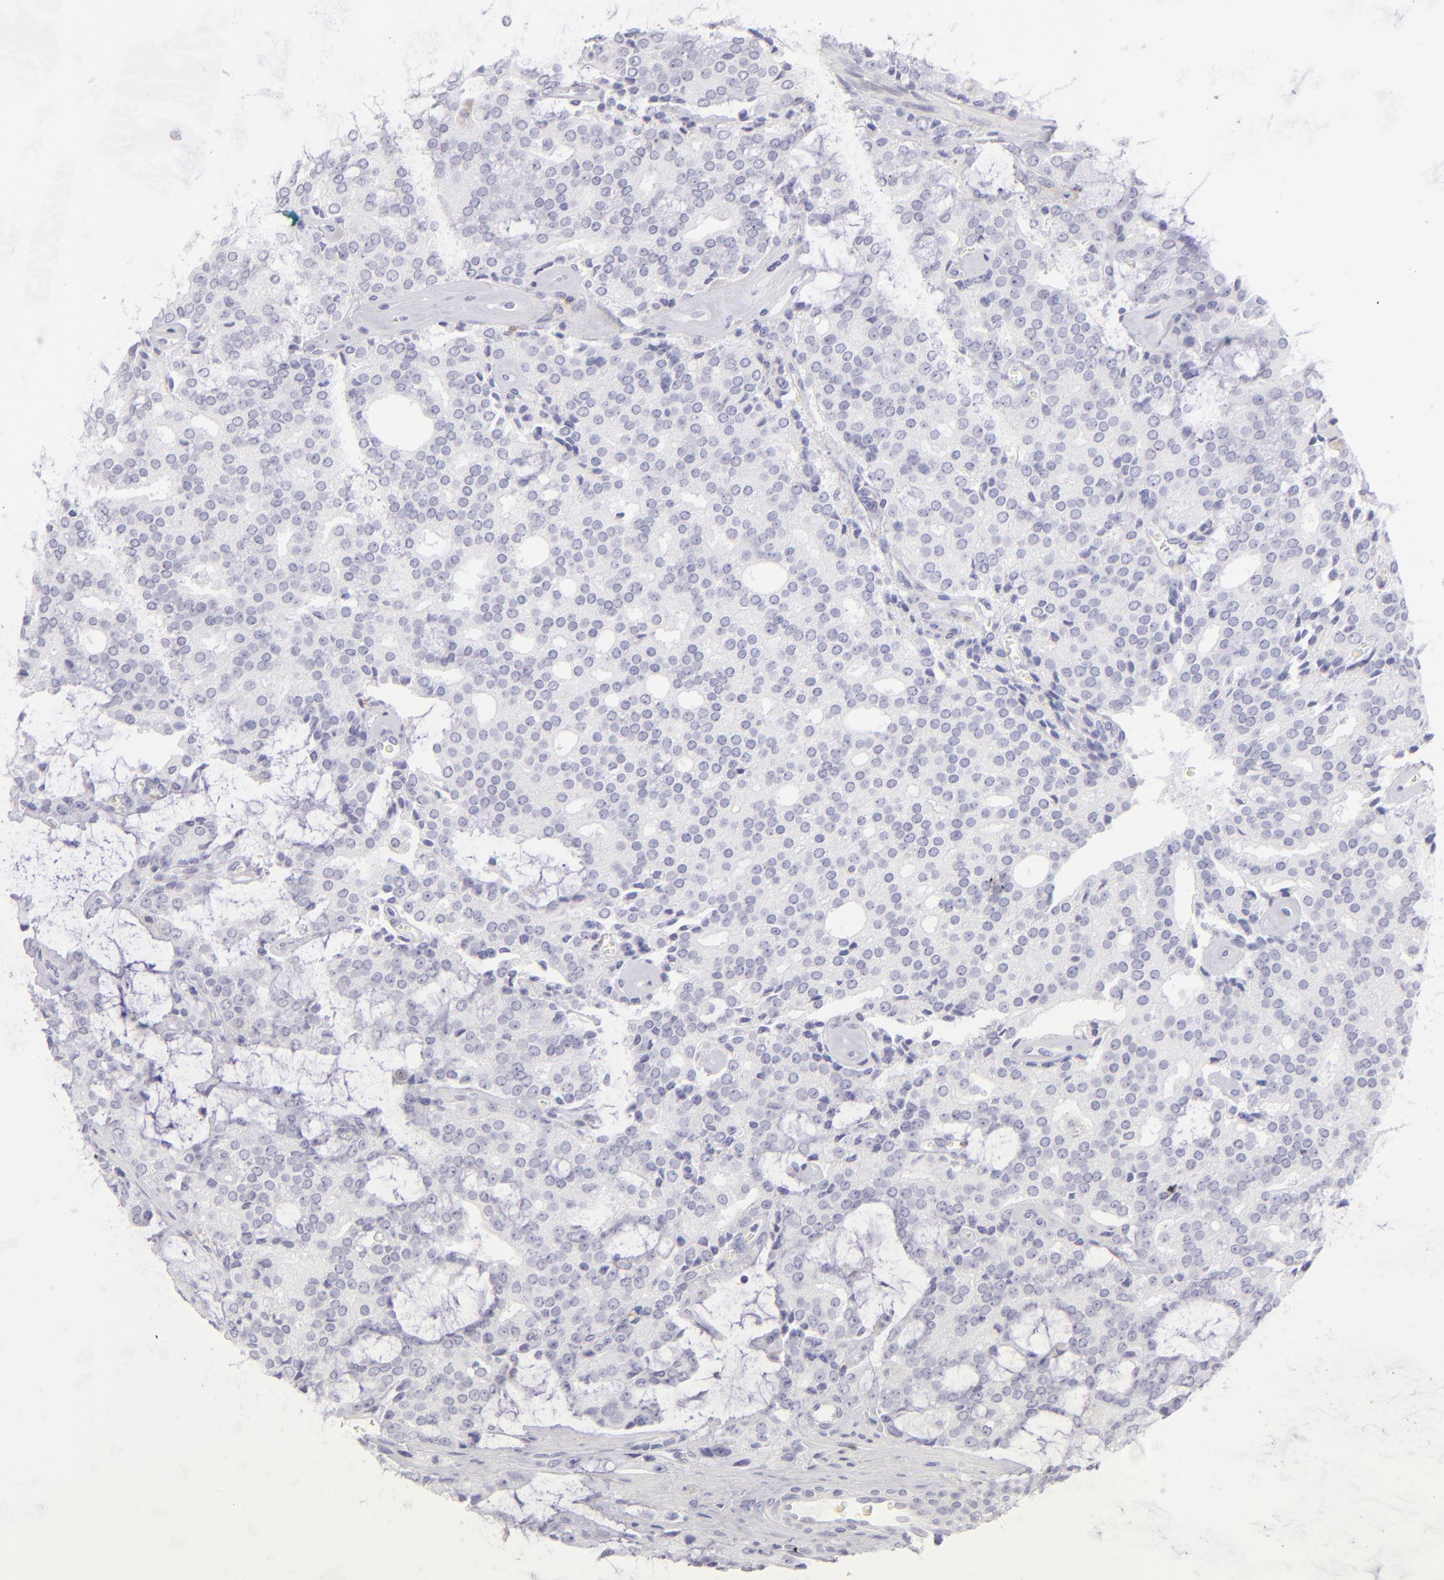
{"staining": {"intensity": "negative", "quantity": "none", "location": "none"}, "tissue": "prostate cancer", "cell_type": "Tumor cells", "image_type": "cancer", "snomed": [{"axis": "morphology", "description": "Adenocarcinoma, High grade"}, {"axis": "topography", "description": "Prostate"}], "caption": "High power microscopy histopathology image of an IHC histopathology image of prostate high-grade adenocarcinoma, revealing no significant positivity in tumor cells.", "gene": "CD69", "patient": {"sex": "male", "age": 67}}